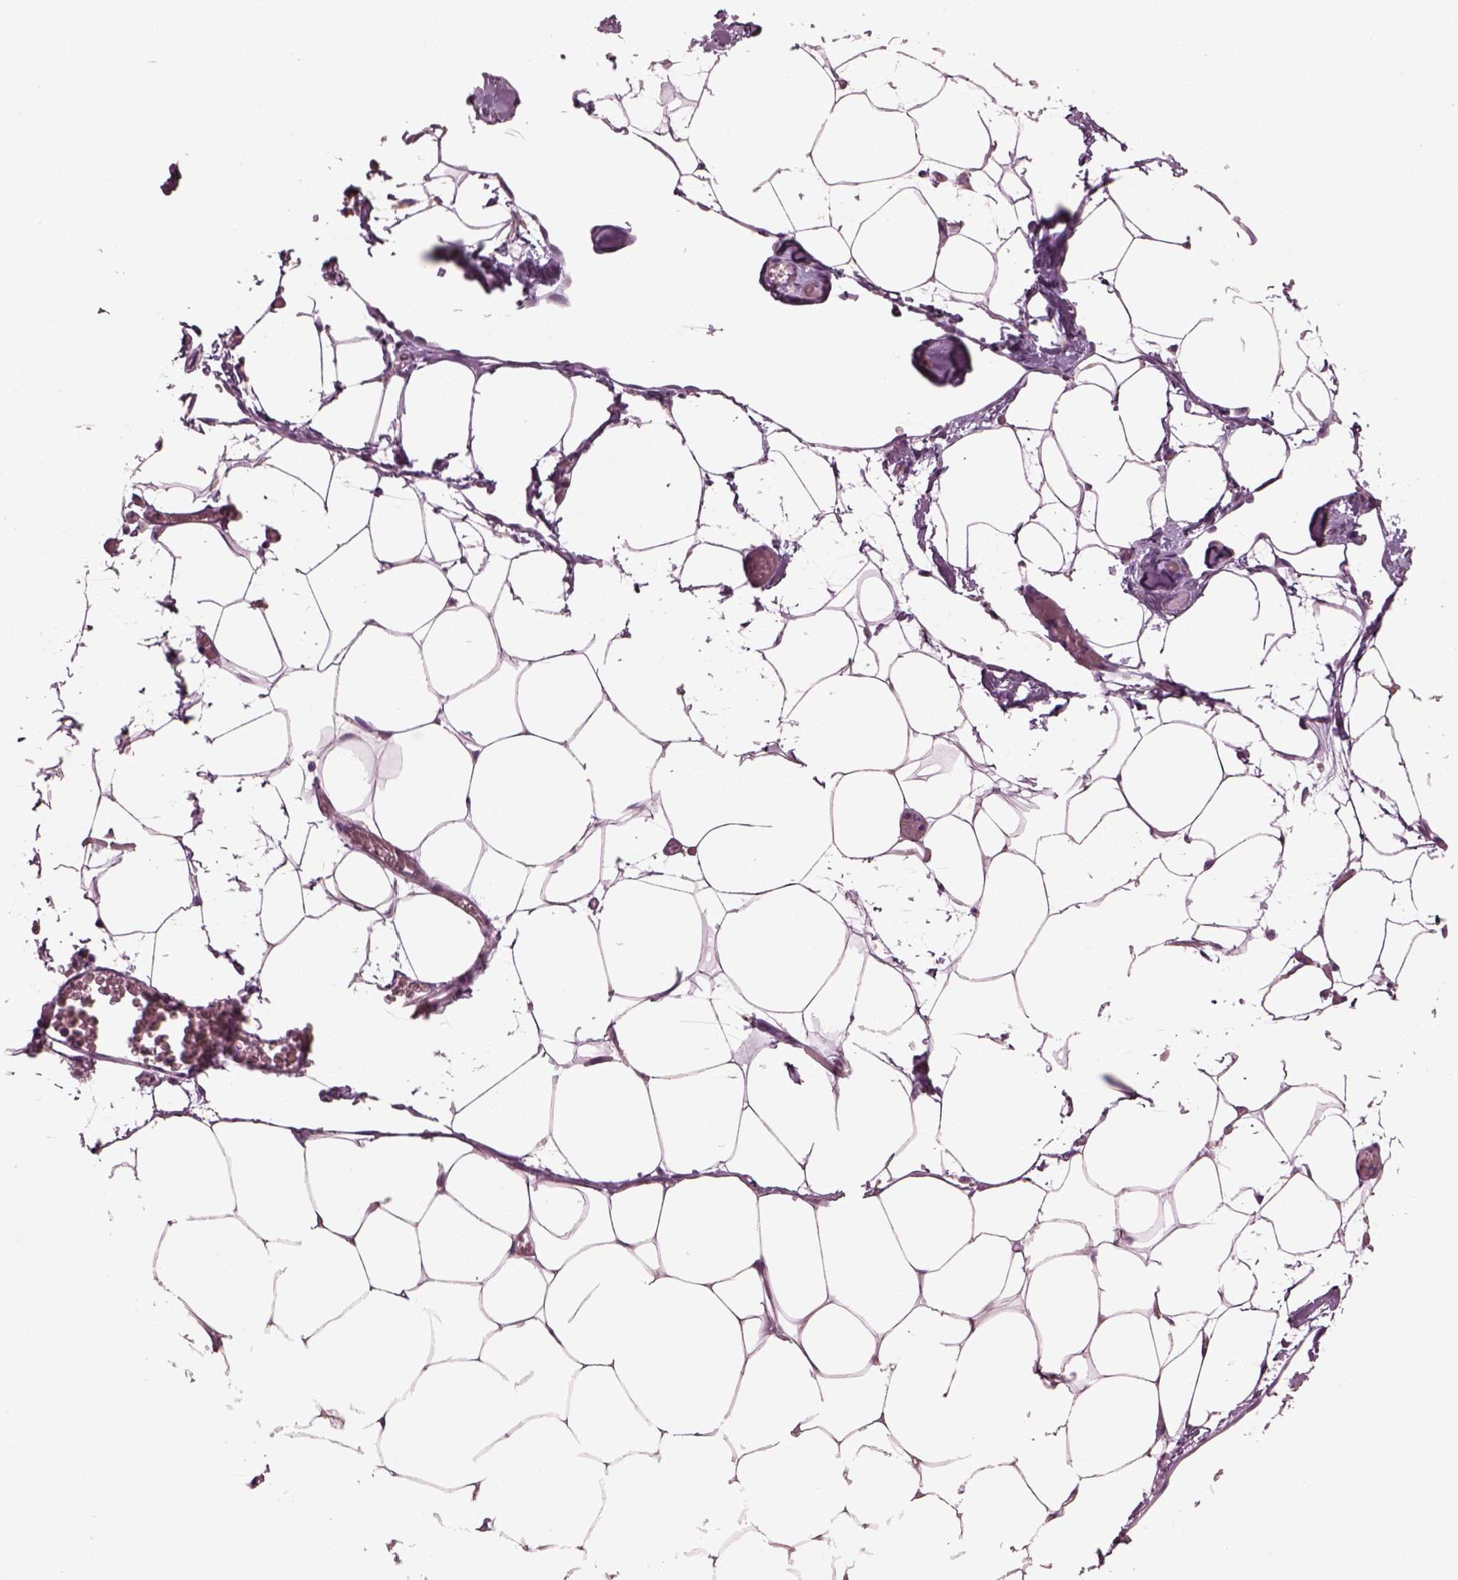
{"staining": {"intensity": "negative", "quantity": "none", "location": "none"}, "tissue": "adipose tissue", "cell_type": "Adipocytes", "image_type": "normal", "snomed": [{"axis": "morphology", "description": "Normal tissue, NOS"}, {"axis": "topography", "description": "Adipose tissue"}], "caption": "A micrograph of human adipose tissue is negative for staining in adipocytes. Brightfield microscopy of immunohistochemistry (IHC) stained with DAB (3,3'-diaminobenzidine) (brown) and hematoxylin (blue), captured at high magnification.", "gene": "SPATA7", "patient": {"sex": "male", "age": 57}}